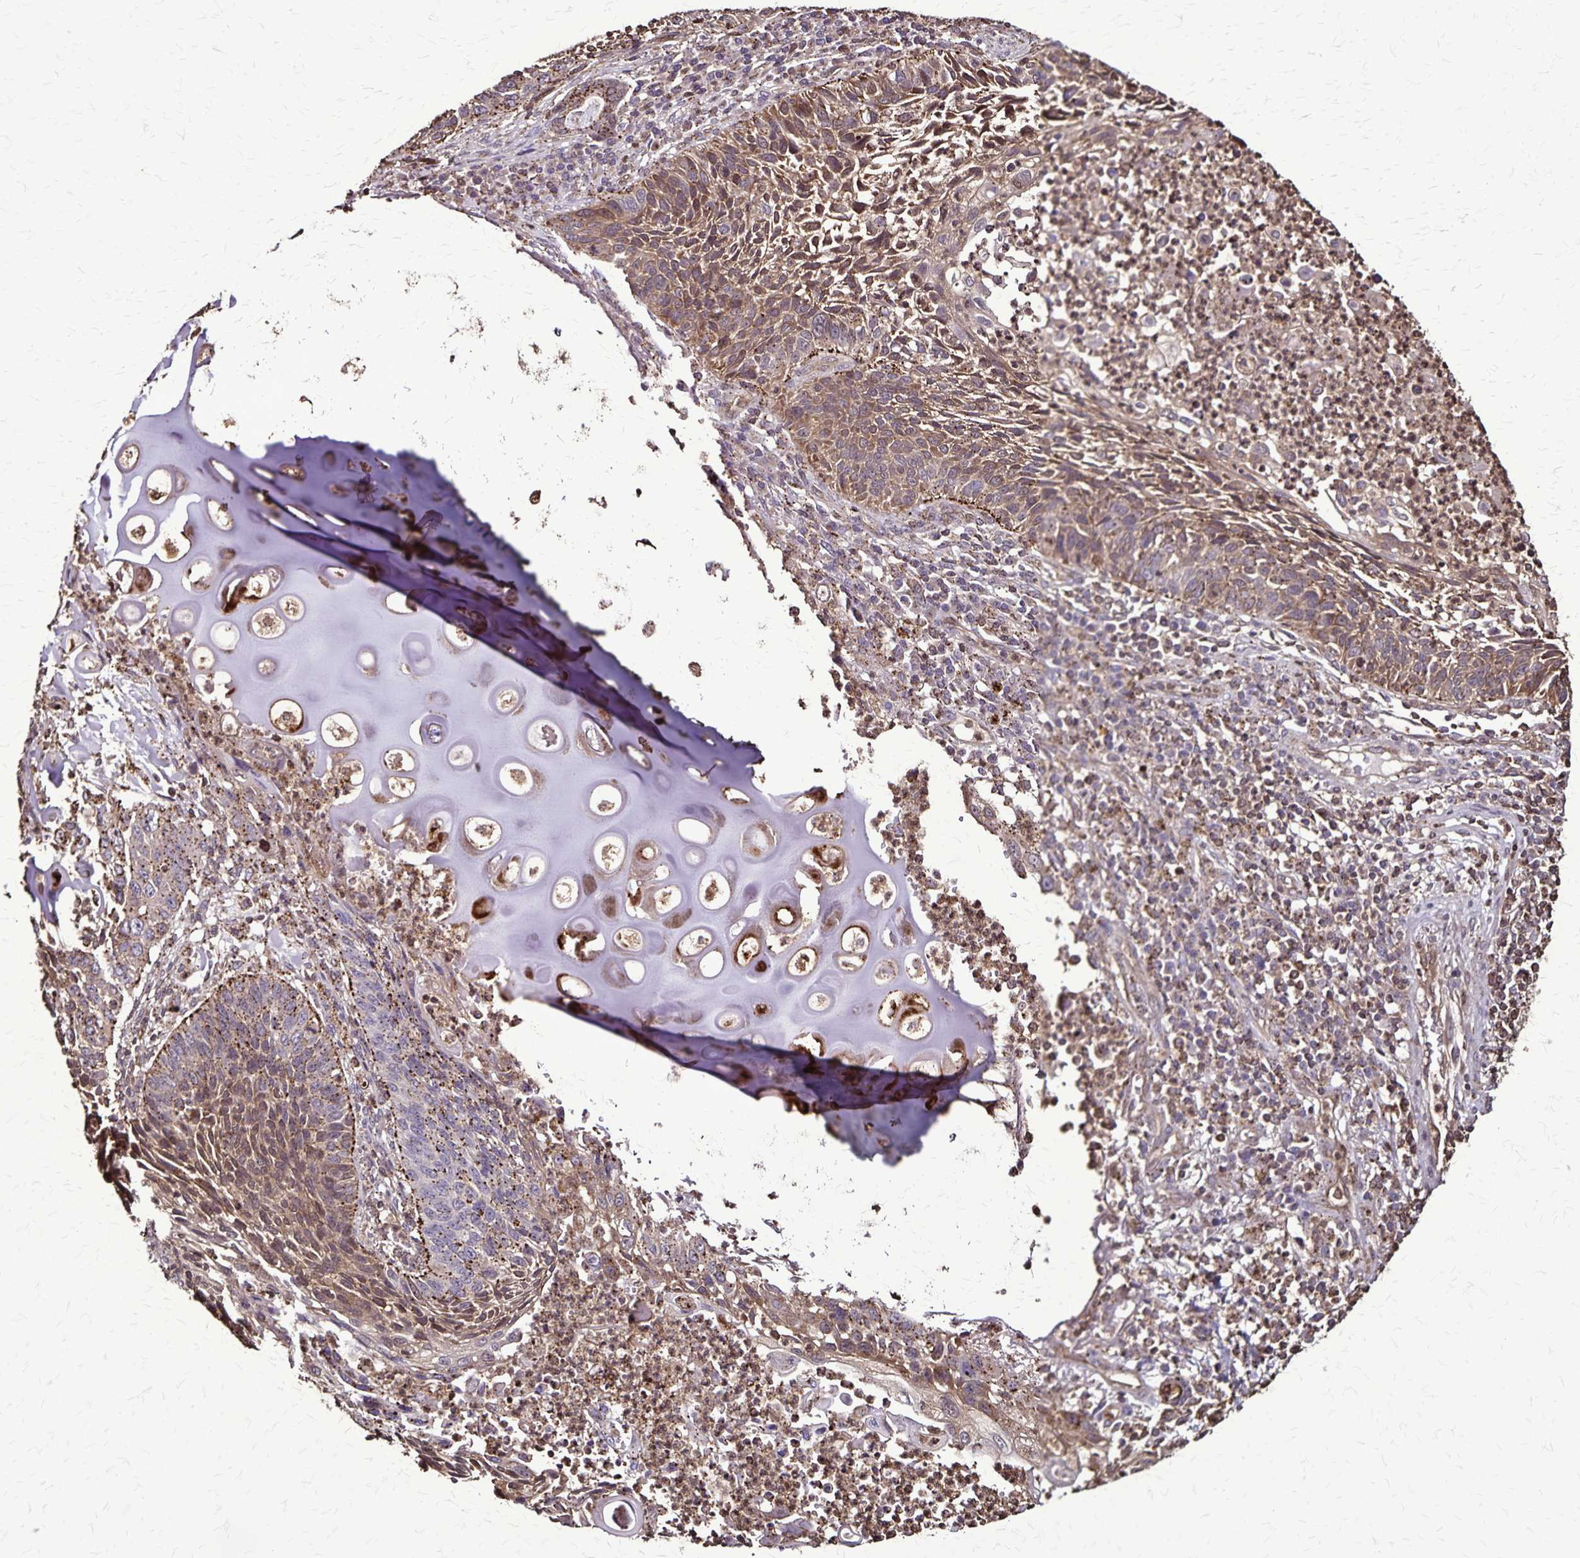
{"staining": {"intensity": "moderate", "quantity": "25%-75%", "location": "cytoplasmic/membranous"}, "tissue": "lung cancer", "cell_type": "Tumor cells", "image_type": "cancer", "snomed": [{"axis": "morphology", "description": "Squamous cell carcinoma, NOS"}, {"axis": "morphology", "description": "Squamous cell carcinoma, metastatic, NOS"}, {"axis": "topography", "description": "Lung"}, {"axis": "topography", "description": "Pleura, NOS"}], "caption": "Immunohistochemistry histopathology image of neoplastic tissue: lung squamous cell carcinoma stained using IHC reveals medium levels of moderate protein expression localized specifically in the cytoplasmic/membranous of tumor cells, appearing as a cytoplasmic/membranous brown color.", "gene": "CHMP1B", "patient": {"sex": "male", "age": 72}}